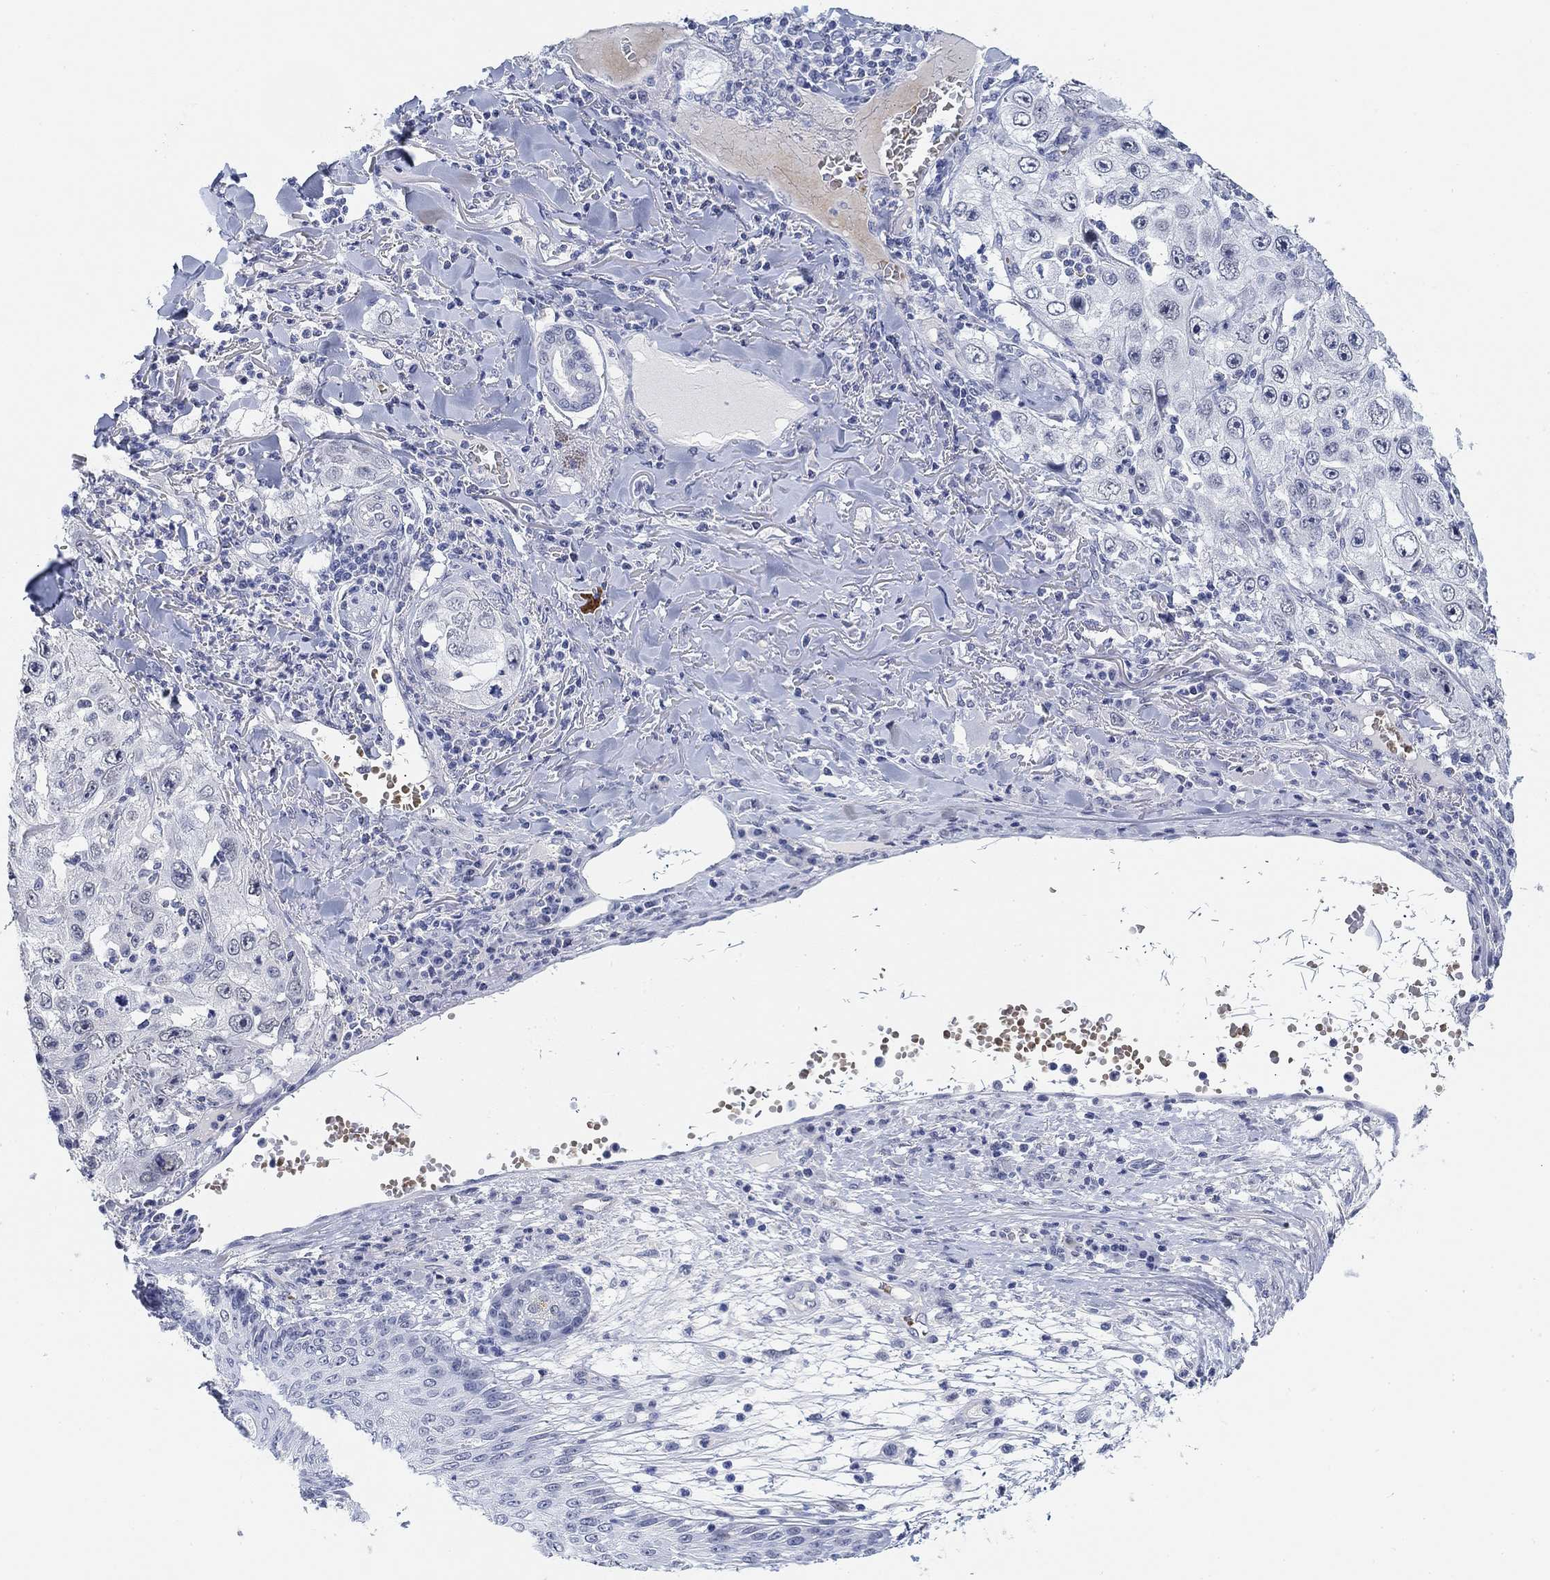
{"staining": {"intensity": "negative", "quantity": "none", "location": "none"}, "tissue": "skin cancer", "cell_type": "Tumor cells", "image_type": "cancer", "snomed": [{"axis": "morphology", "description": "Squamous cell carcinoma, NOS"}, {"axis": "topography", "description": "Skin"}], "caption": "Skin cancer was stained to show a protein in brown. There is no significant expression in tumor cells.", "gene": "PAX6", "patient": {"sex": "male", "age": 82}}